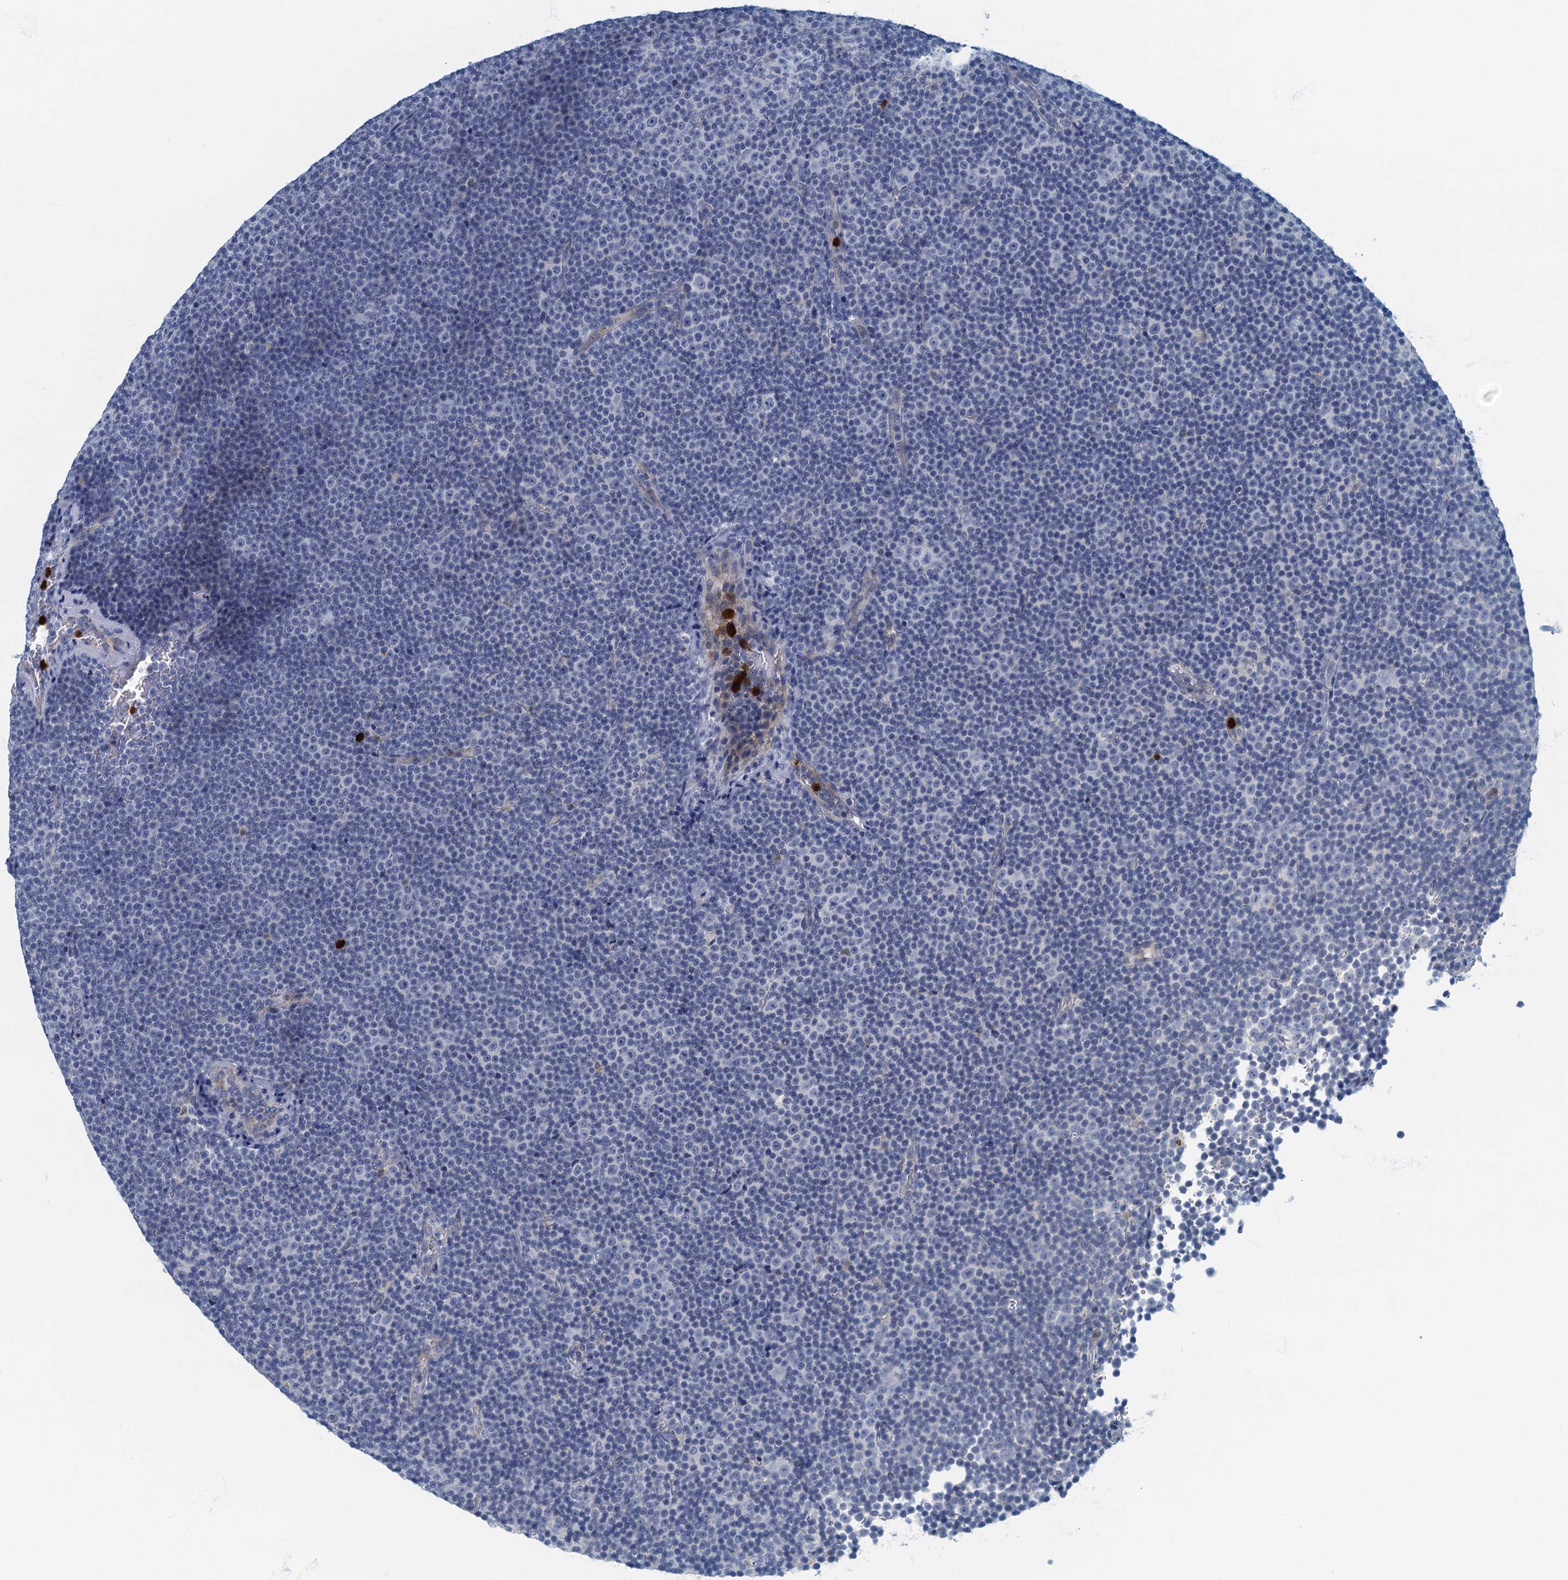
{"staining": {"intensity": "negative", "quantity": "none", "location": "none"}, "tissue": "lymphoma", "cell_type": "Tumor cells", "image_type": "cancer", "snomed": [{"axis": "morphology", "description": "Malignant lymphoma, non-Hodgkin's type, Low grade"}, {"axis": "topography", "description": "Lymph node"}], "caption": "This is an IHC micrograph of lymphoma. There is no staining in tumor cells.", "gene": "ANKDD1A", "patient": {"sex": "female", "age": 67}}